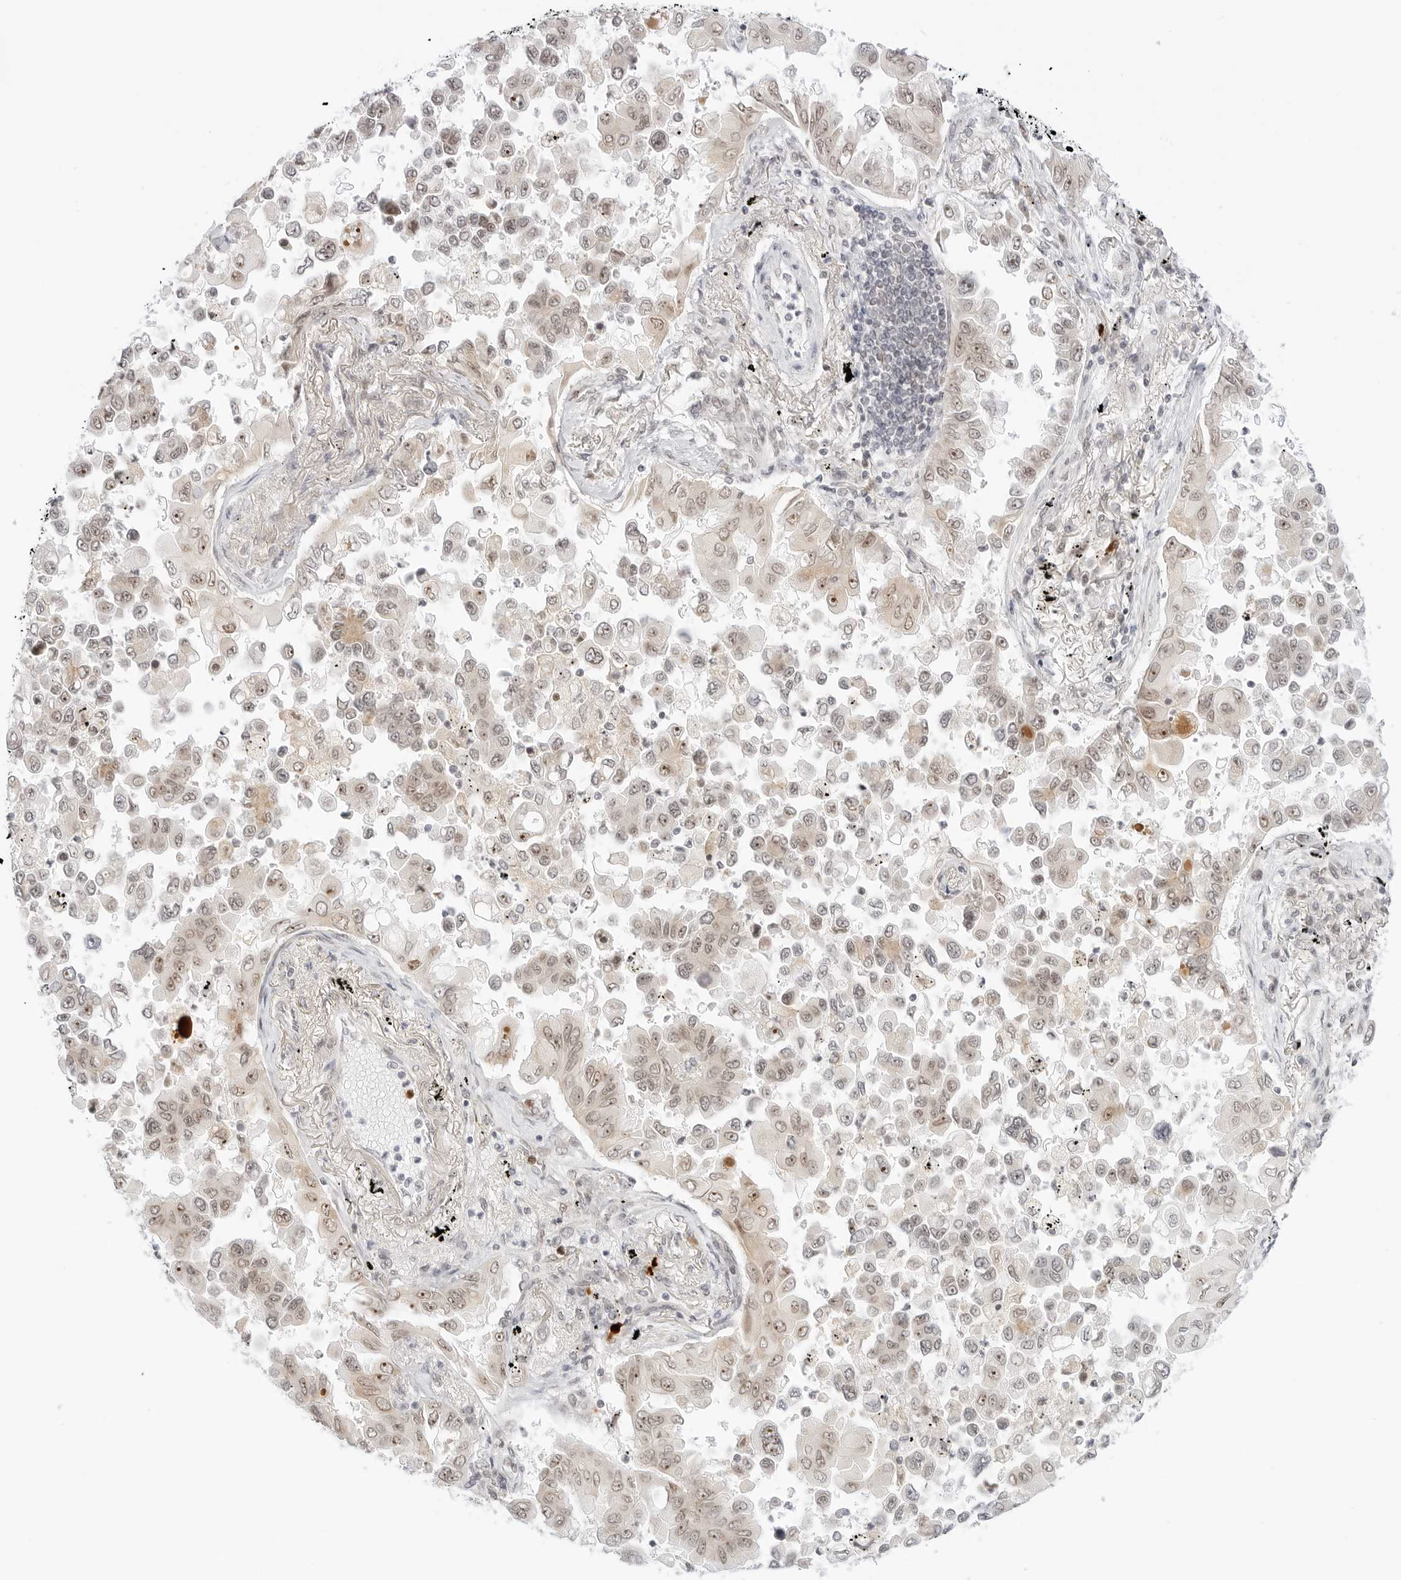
{"staining": {"intensity": "weak", "quantity": ">75%", "location": "cytoplasmic/membranous,nuclear"}, "tissue": "lung cancer", "cell_type": "Tumor cells", "image_type": "cancer", "snomed": [{"axis": "morphology", "description": "Adenocarcinoma, NOS"}, {"axis": "topography", "description": "Lung"}], "caption": "Immunohistochemical staining of human lung cancer shows low levels of weak cytoplasmic/membranous and nuclear expression in approximately >75% of tumor cells.", "gene": "HIPK3", "patient": {"sex": "female", "age": 67}}